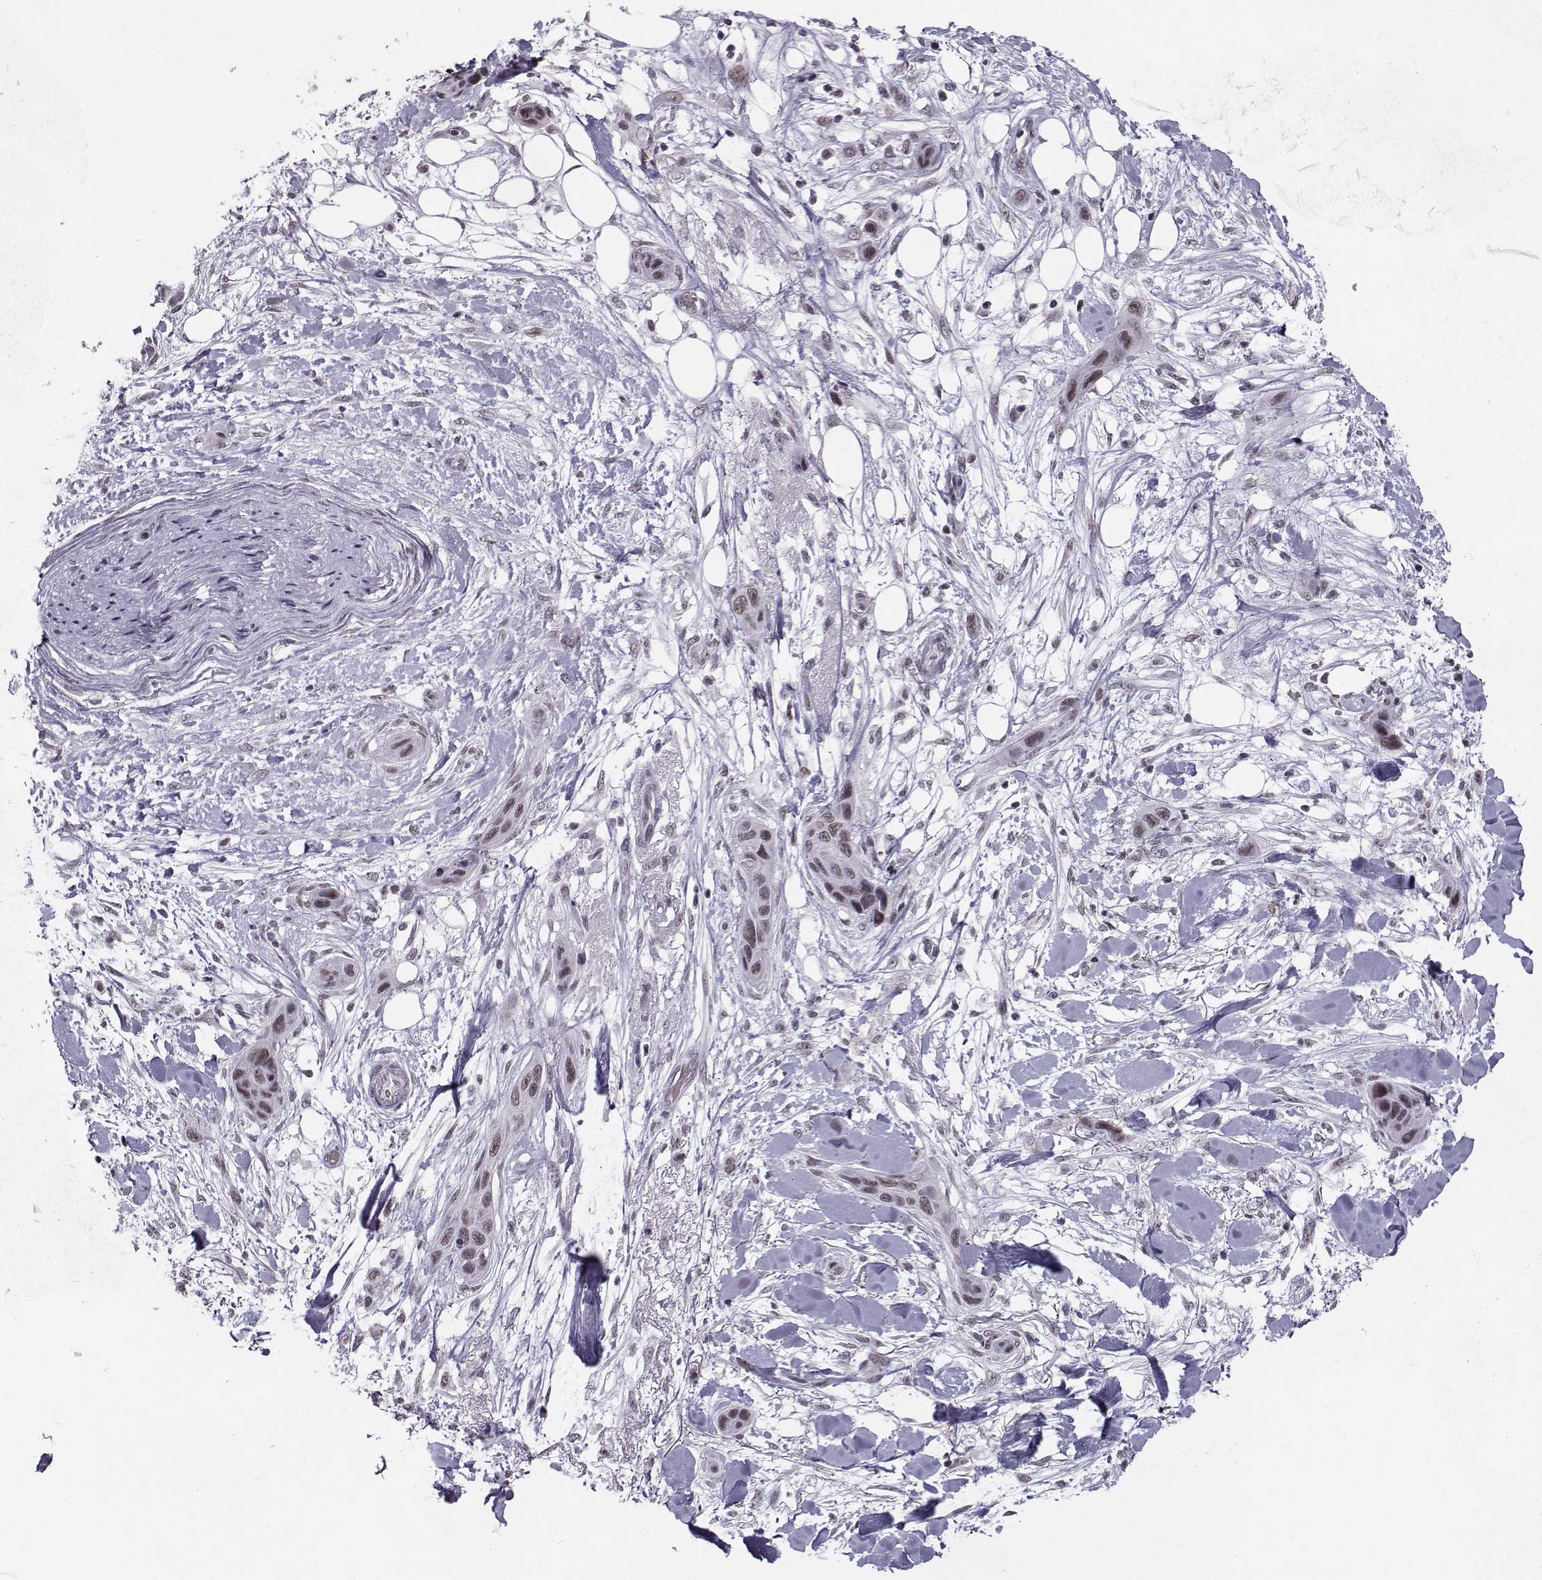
{"staining": {"intensity": "moderate", "quantity": ">75%", "location": "nuclear"}, "tissue": "skin cancer", "cell_type": "Tumor cells", "image_type": "cancer", "snomed": [{"axis": "morphology", "description": "Squamous cell carcinoma, NOS"}, {"axis": "topography", "description": "Skin"}], "caption": "This is a histology image of IHC staining of skin cancer (squamous cell carcinoma), which shows moderate expression in the nuclear of tumor cells.", "gene": "LIN28A", "patient": {"sex": "male", "age": 79}}